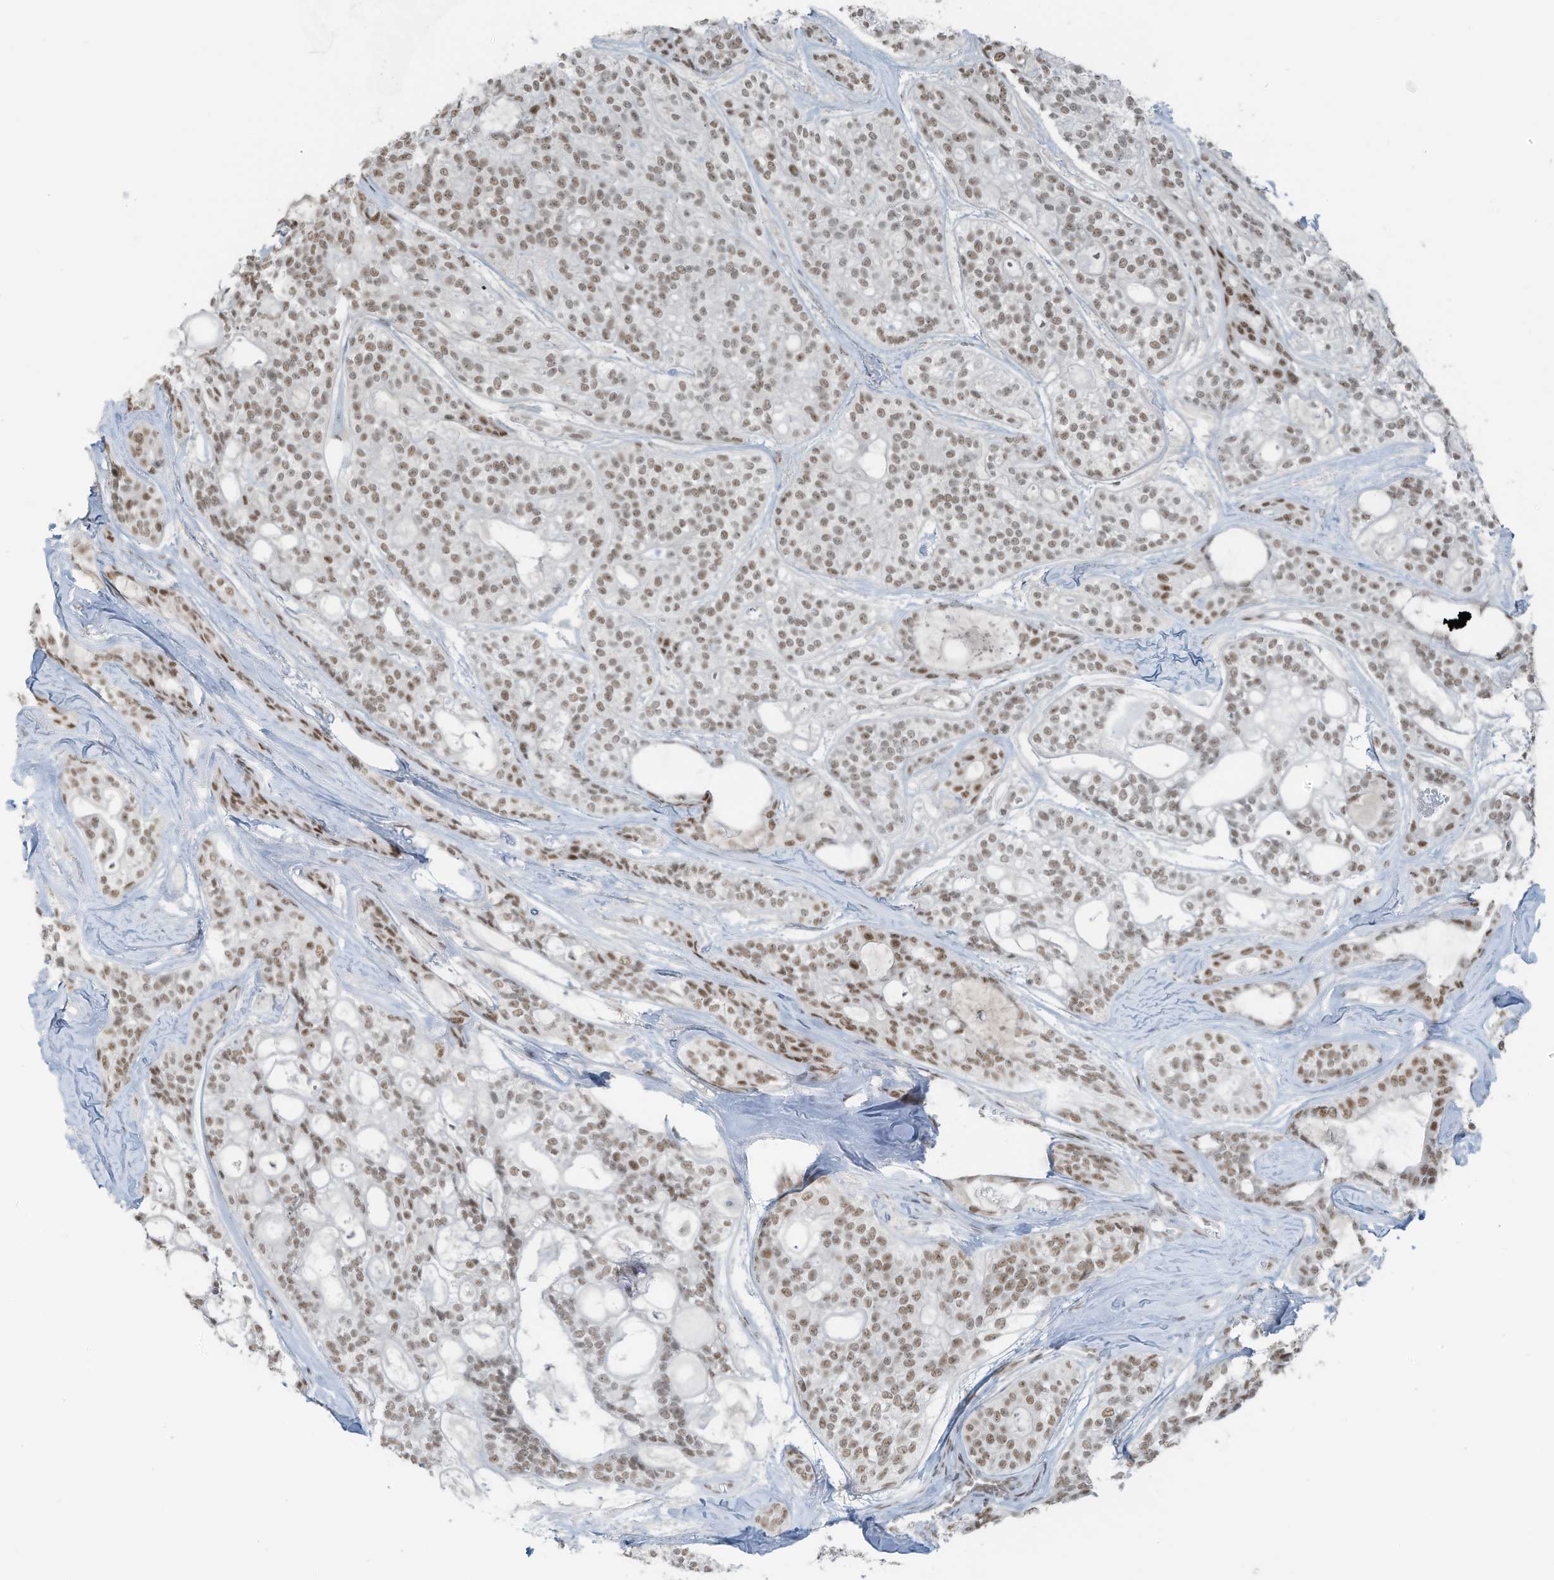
{"staining": {"intensity": "moderate", "quantity": ">75%", "location": "nuclear"}, "tissue": "head and neck cancer", "cell_type": "Tumor cells", "image_type": "cancer", "snomed": [{"axis": "morphology", "description": "Adenocarcinoma, NOS"}, {"axis": "topography", "description": "Head-Neck"}], "caption": "IHC histopathology image of human adenocarcinoma (head and neck) stained for a protein (brown), which shows medium levels of moderate nuclear positivity in approximately >75% of tumor cells.", "gene": "WRNIP1", "patient": {"sex": "male", "age": 66}}